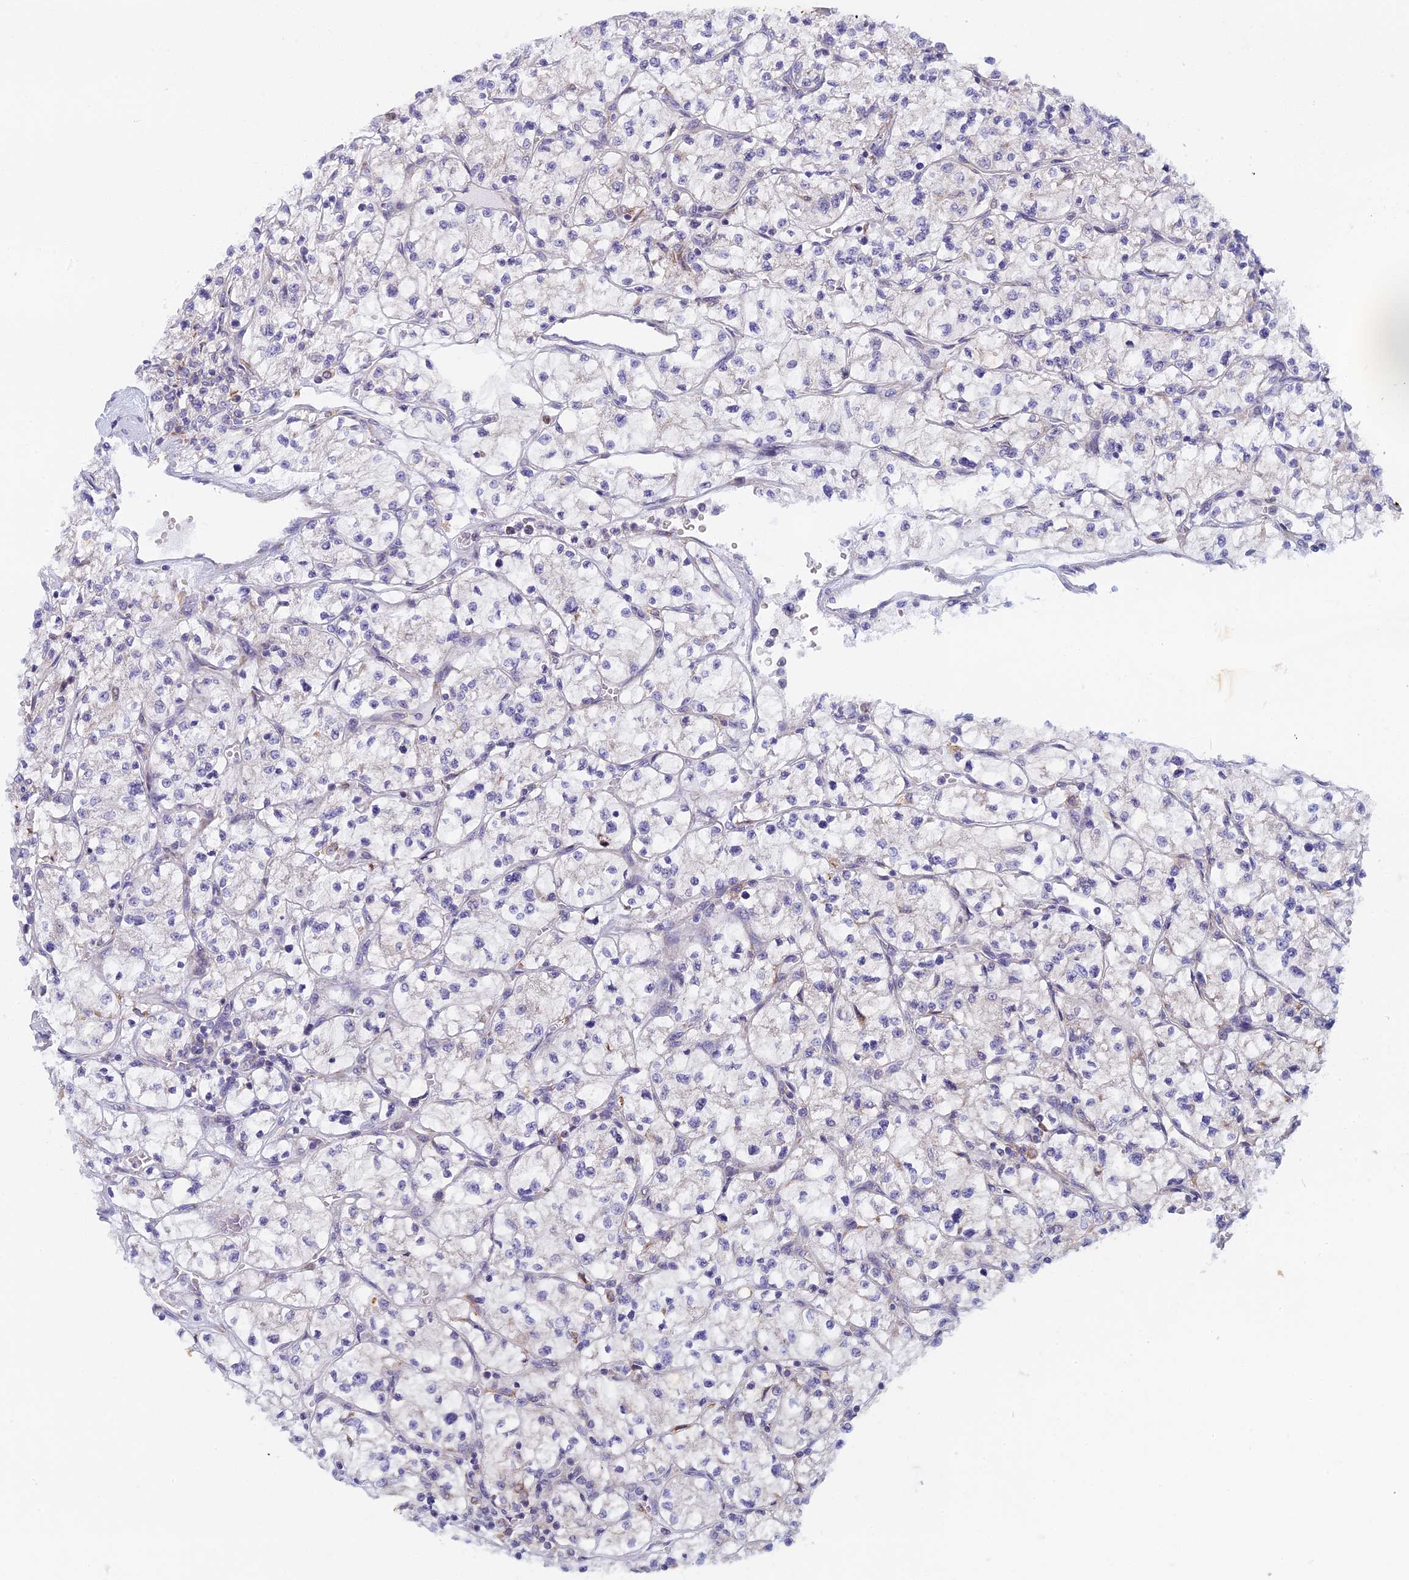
{"staining": {"intensity": "negative", "quantity": "none", "location": "none"}, "tissue": "renal cancer", "cell_type": "Tumor cells", "image_type": "cancer", "snomed": [{"axis": "morphology", "description": "Adenocarcinoma, NOS"}, {"axis": "topography", "description": "Kidney"}], "caption": "Adenocarcinoma (renal) was stained to show a protein in brown. There is no significant expression in tumor cells.", "gene": "DDX51", "patient": {"sex": "female", "age": 64}}